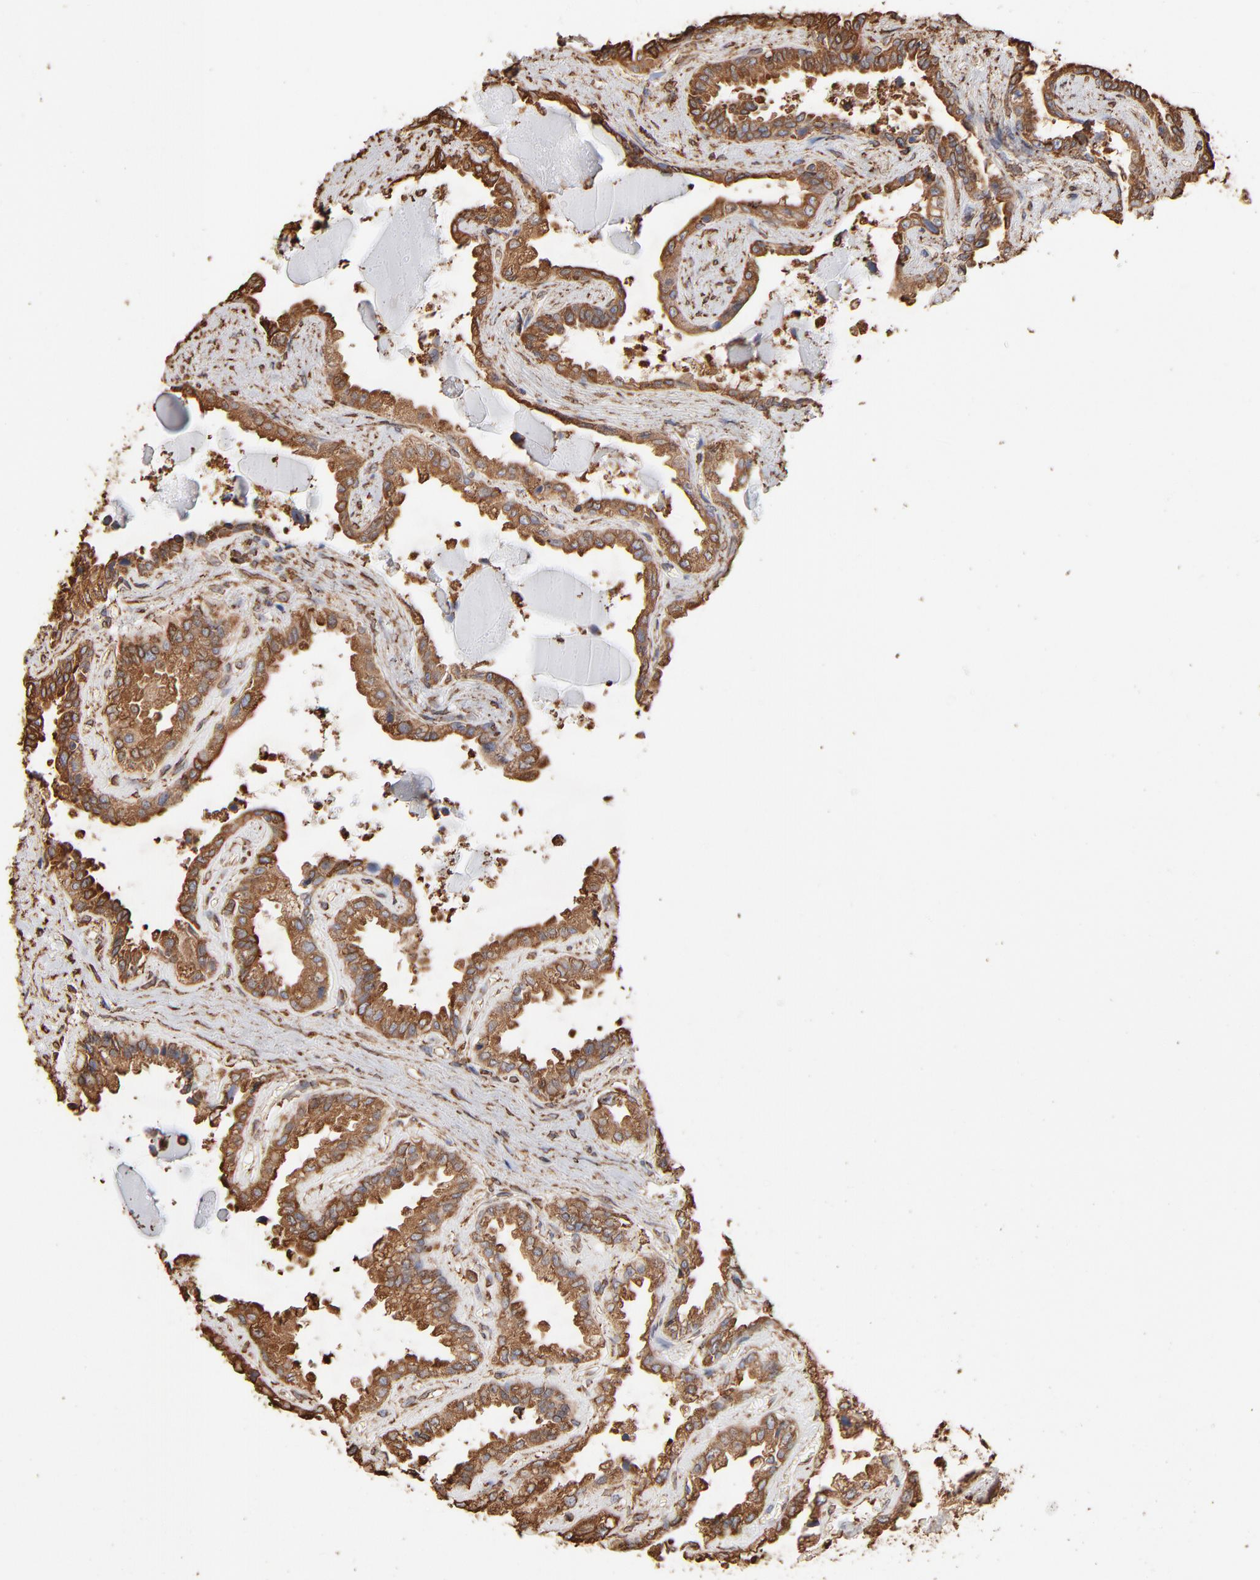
{"staining": {"intensity": "moderate", "quantity": ">75%", "location": "cytoplasmic/membranous"}, "tissue": "seminal vesicle", "cell_type": "Glandular cells", "image_type": "normal", "snomed": [{"axis": "morphology", "description": "Normal tissue, NOS"}, {"axis": "morphology", "description": "Inflammation, NOS"}, {"axis": "topography", "description": "Urinary bladder"}, {"axis": "topography", "description": "Prostate"}, {"axis": "topography", "description": "Seminal veicle"}], "caption": "DAB (3,3'-diaminobenzidine) immunohistochemical staining of unremarkable seminal vesicle displays moderate cytoplasmic/membranous protein expression in about >75% of glandular cells.", "gene": "PDIA3", "patient": {"sex": "male", "age": 82}}